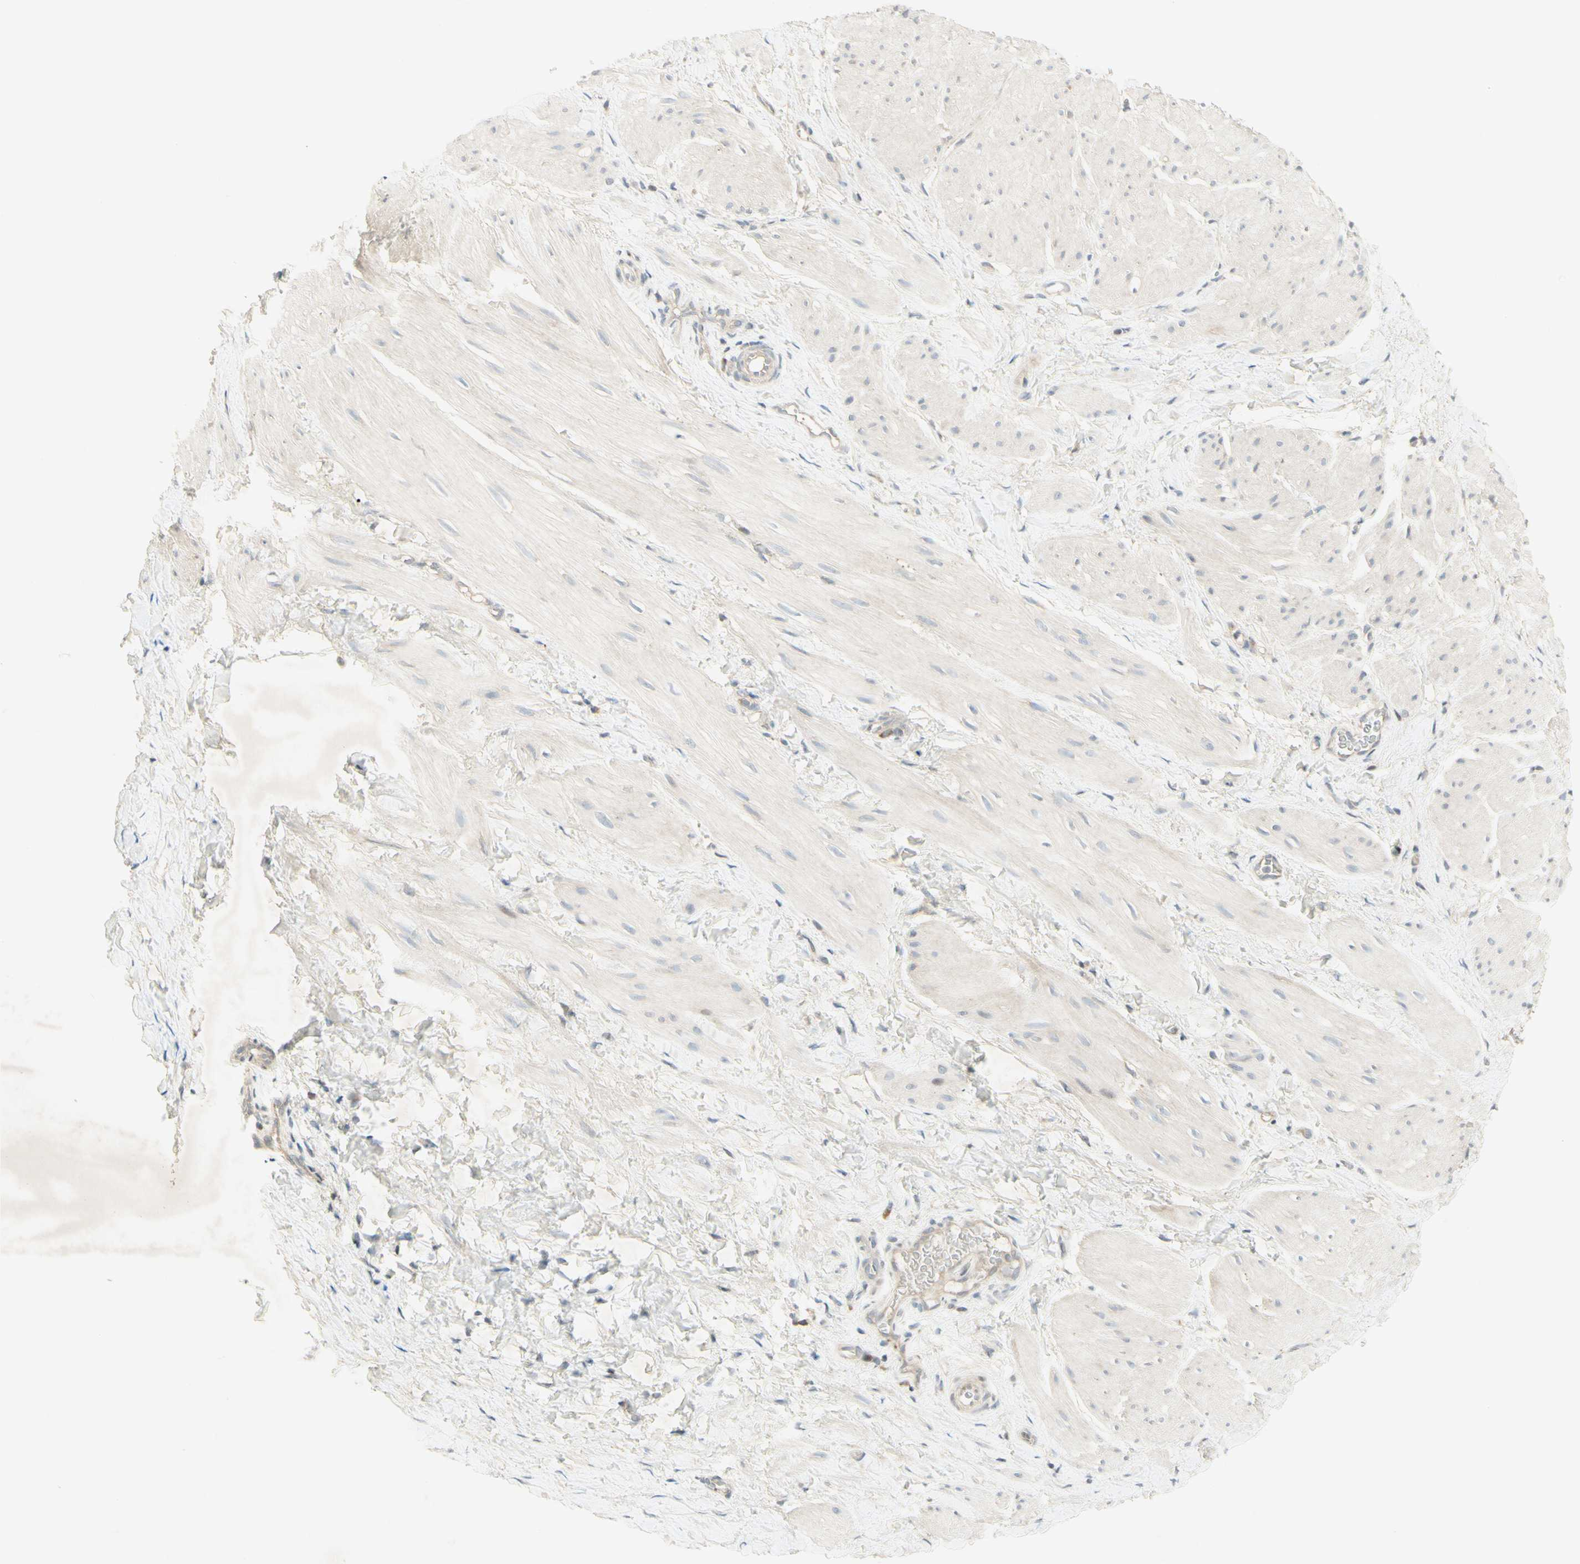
{"staining": {"intensity": "weak", "quantity": "25%-75%", "location": "cytoplasmic/membranous"}, "tissue": "smooth muscle", "cell_type": "Smooth muscle cells", "image_type": "normal", "snomed": [{"axis": "morphology", "description": "Normal tissue, NOS"}, {"axis": "topography", "description": "Smooth muscle"}], "caption": "This image shows immunohistochemistry (IHC) staining of benign smooth muscle, with low weak cytoplasmic/membranous staining in approximately 25%-75% of smooth muscle cells.", "gene": "ETF1", "patient": {"sex": "male", "age": 16}}